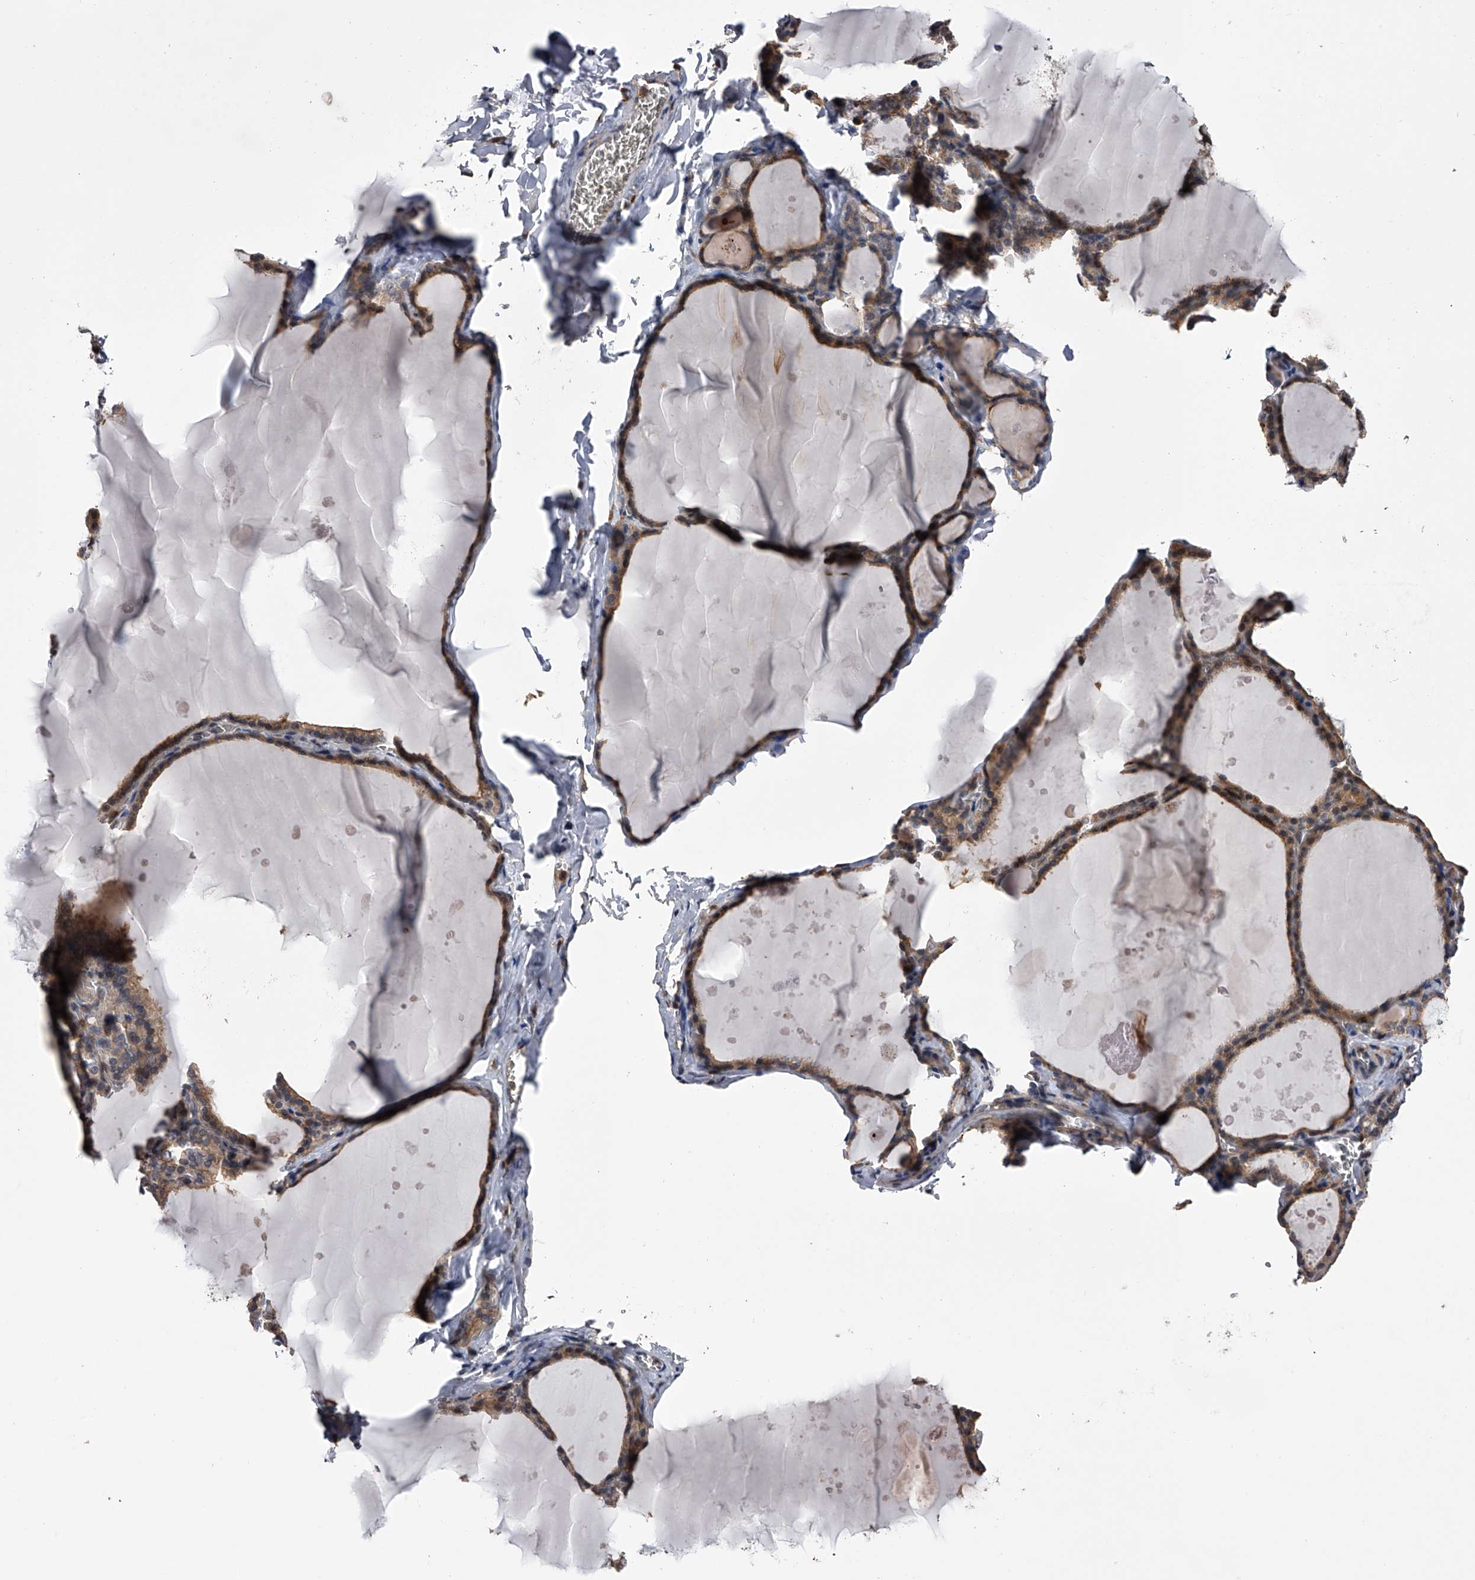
{"staining": {"intensity": "moderate", "quantity": "25%-75%", "location": "cytoplasmic/membranous"}, "tissue": "thyroid gland", "cell_type": "Glandular cells", "image_type": "normal", "snomed": [{"axis": "morphology", "description": "Normal tissue, NOS"}, {"axis": "topography", "description": "Thyroid gland"}], "caption": "This is a histology image of immunohistochemistry staining of unremarkable thyroid gland, which shows moderate staining in the cytoplasmic/membranous of glandular cells.", "gene": "PAN3", "patient": {"sex": "male", "age": 56}}